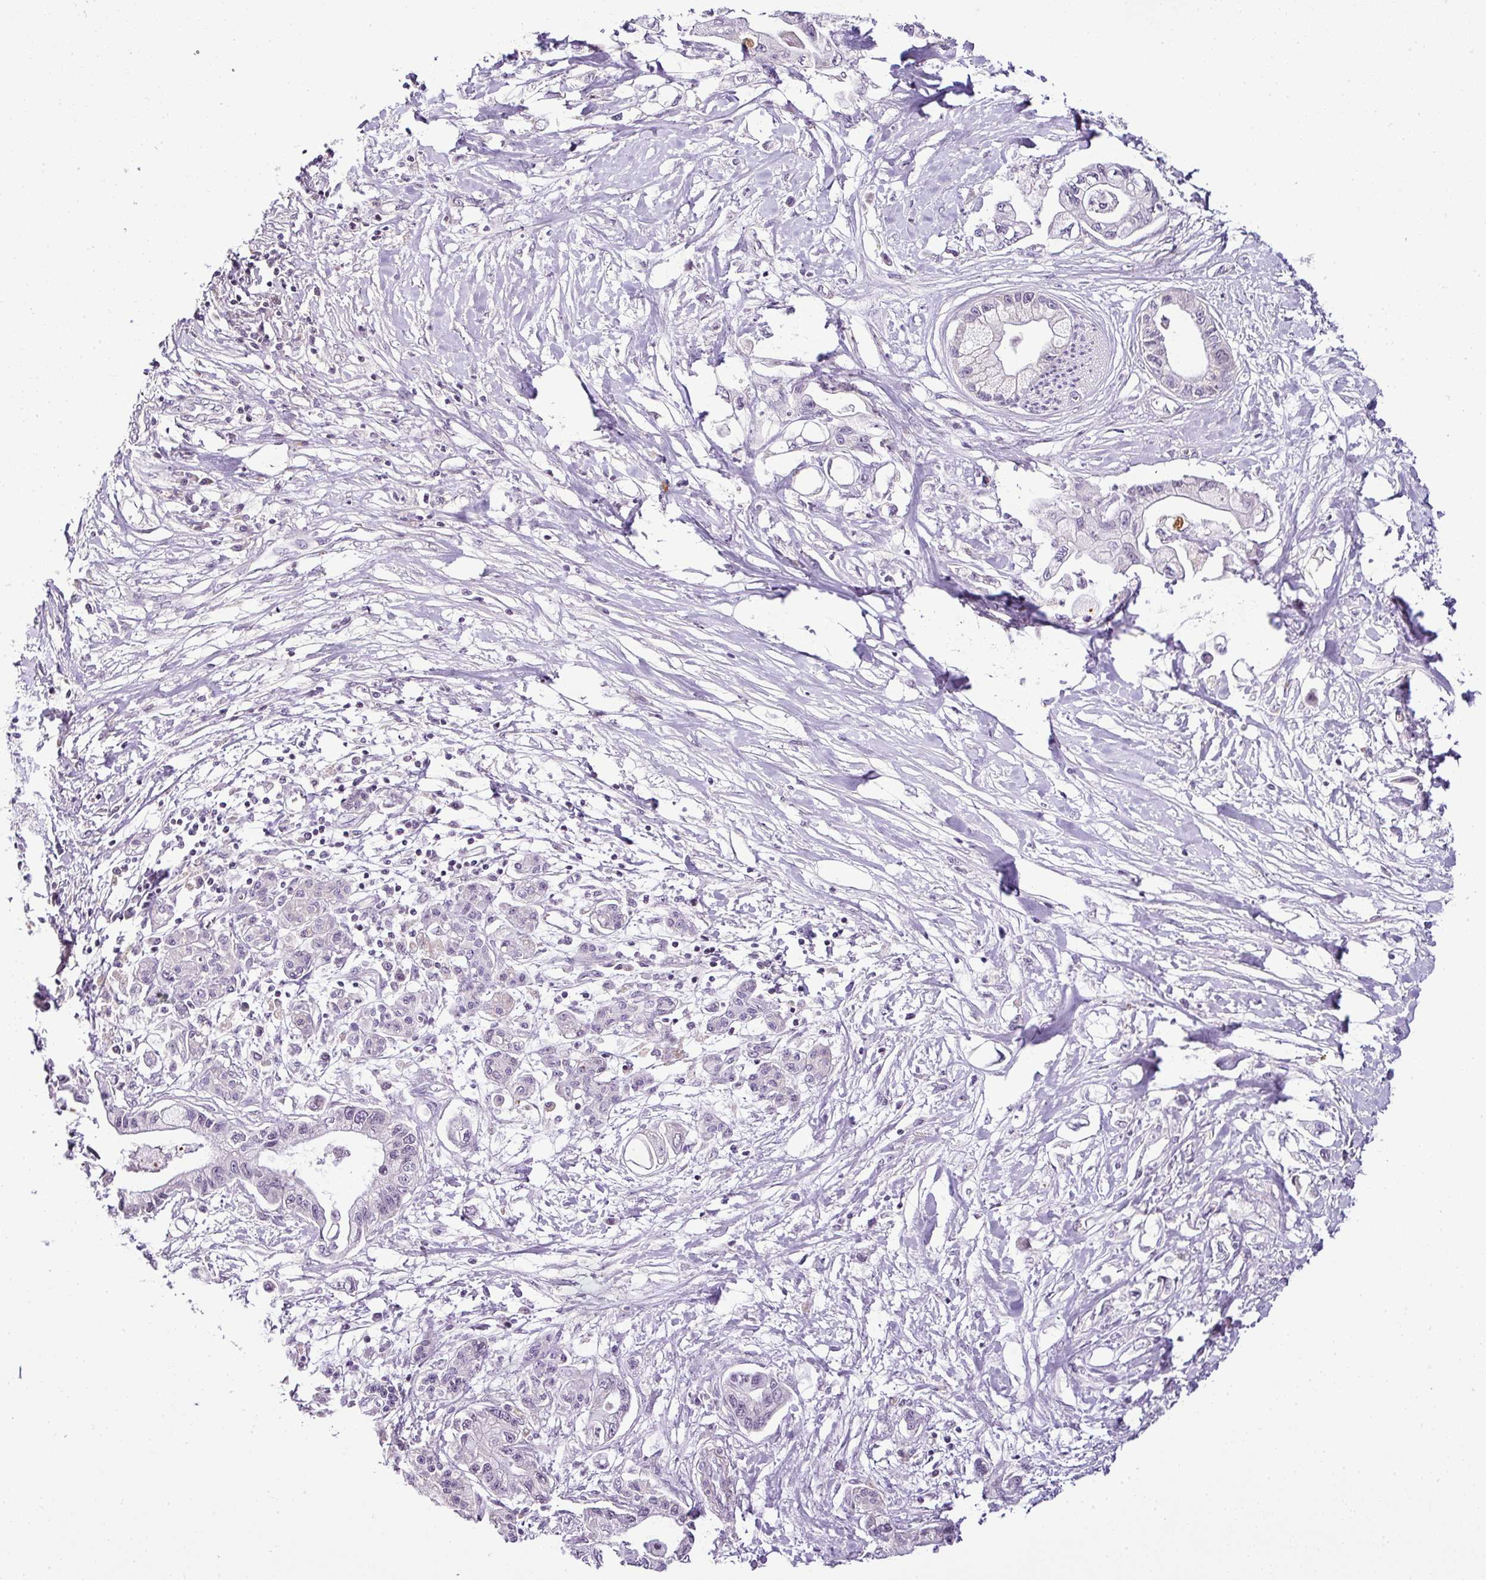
{"staining": {"intensity": "negative", "quantity": "none", "location": "none"}, "tissue": "pancreatic cancer", "cell_type": "Tumor cells", "image_type": "cancer", "snomed": [{"axis": "morphology", "description": "Adenocarcinoma, NOS"}, {"axis": "topography", "description": "Pancreas"}], "caption": "Human pancreatic cancer stained for a protein using immunohistochemistry (IHC) demonstrates no staining in tumor cells.", "gene": "TEX30", "patient": {"sex": "male", "age": 61}}